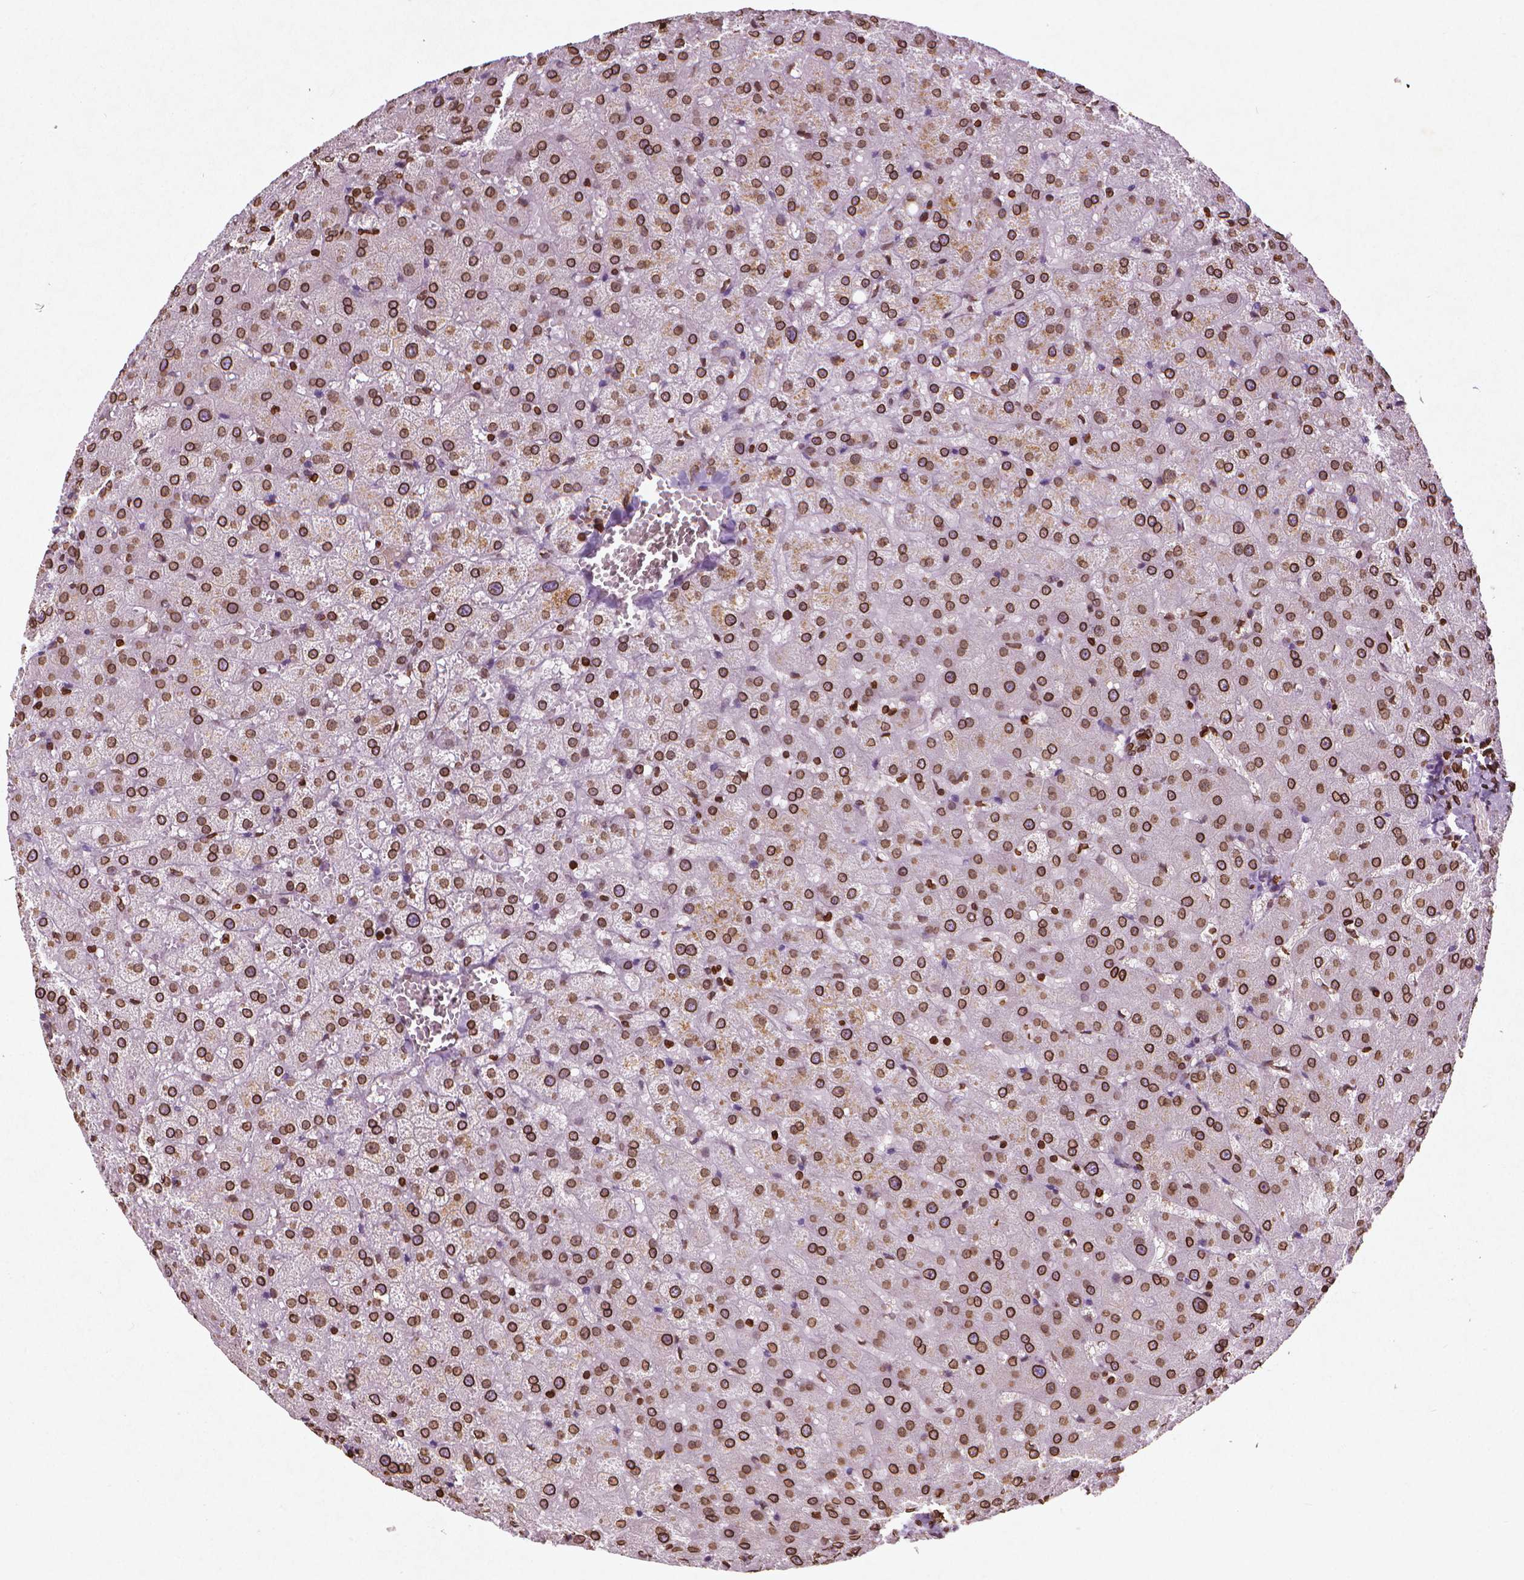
{"staining": {"intensity": "moderate", "quantity": ">75%", "location": "cytoplasmic/membranous,nuclear"}, "tissue": "liver", "cell_type": "Cholangiocytes", "image_type": "normal", "snomed": [{"axis": "morphology", "description": "Normal tissue, NOS"}, {"axis": "topography", "description": "Liver"}], "caption": "Moderate cytoplasmic/membranous,nuclear staining is seen in approximately >75% of cholangiocytes in normal liver.", "gene": "LMNB1", "patient": {"sex": "female", "age": 50}}